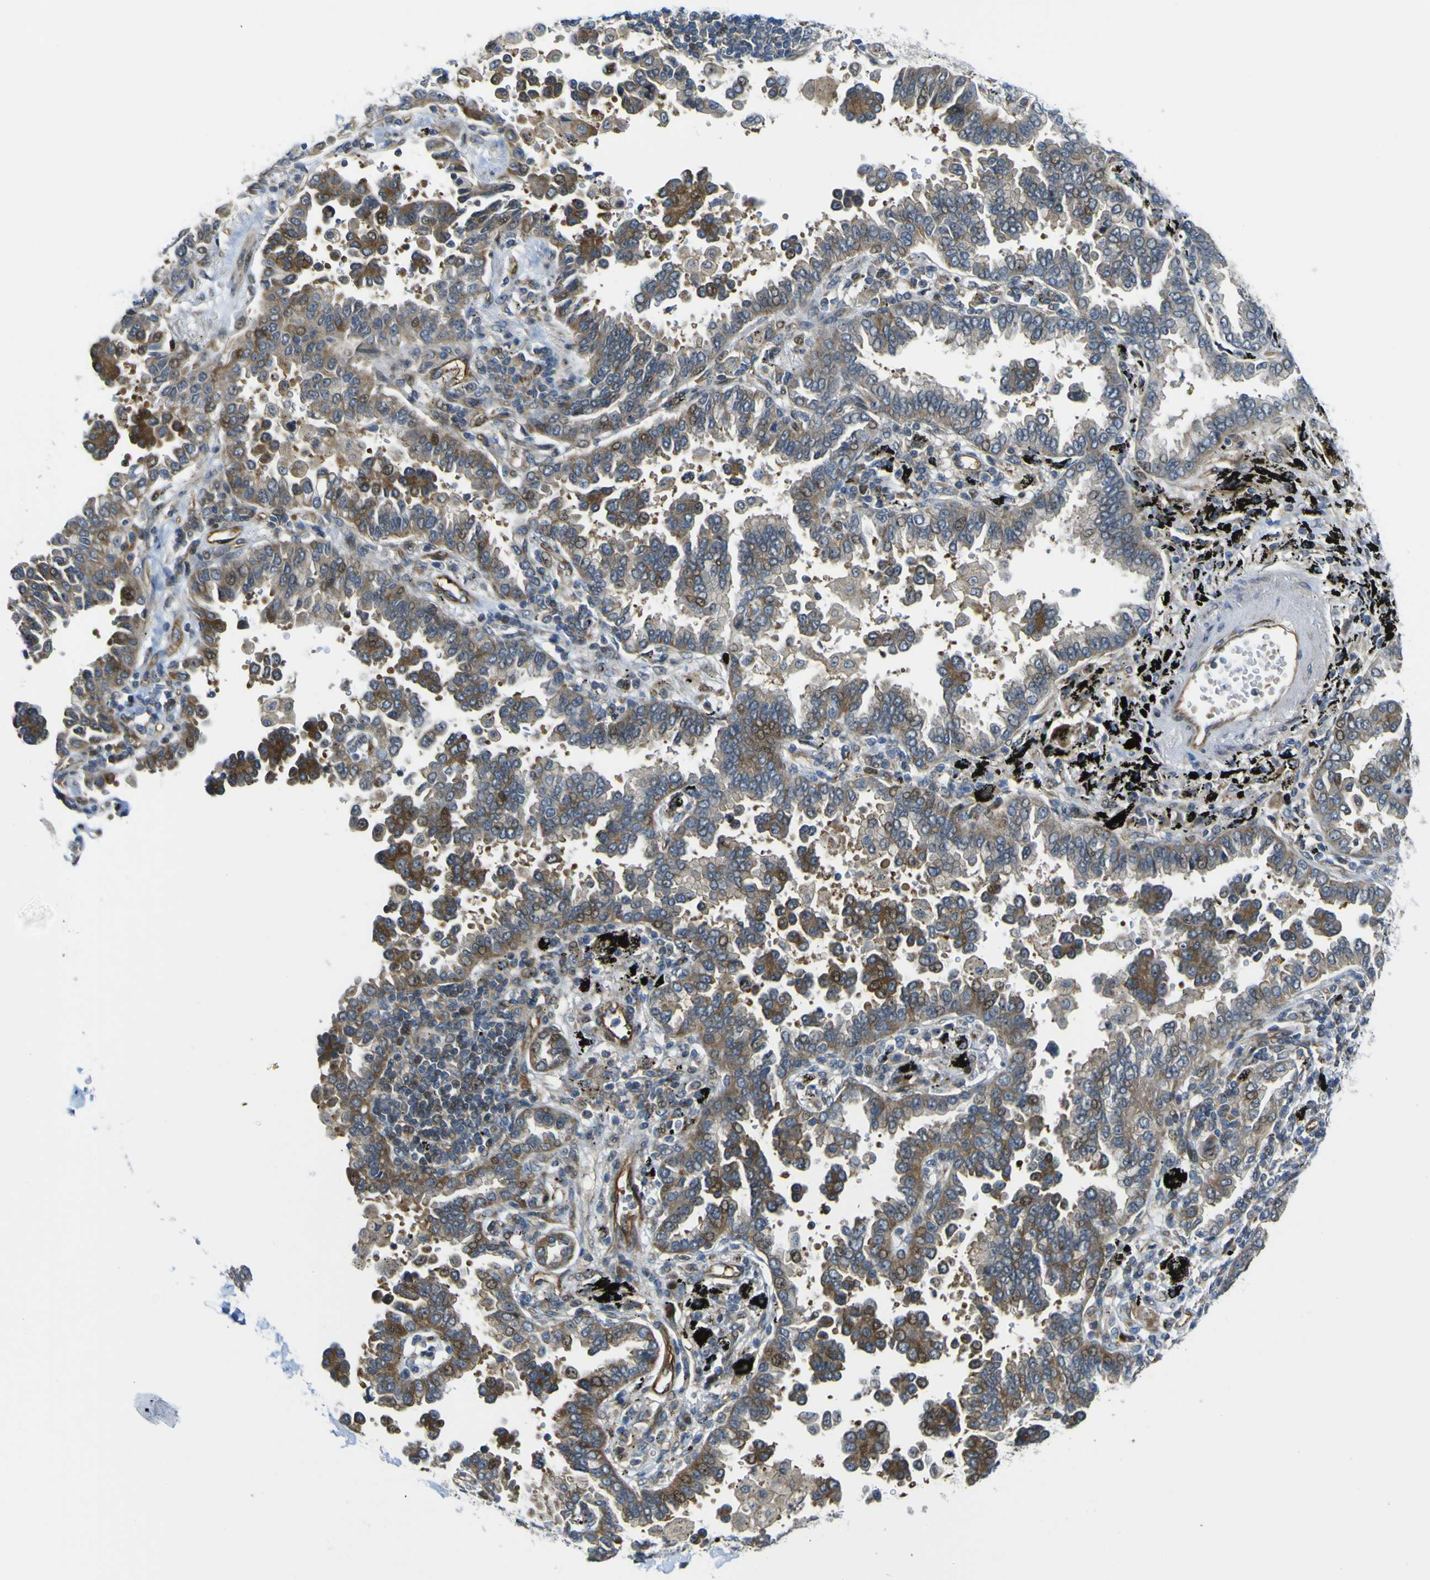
{"staining": {"intensity": "strong", "quantity": "25%-75%", "location": "cytoplasmic/membranous"}, "tissue": "lung cancer", "cell_type": "Tumor cells", "image_type": "cancer", "snomed": [{"axis": "morphology", "description": "Normal tissue, NOS"}, {"axis": "morphology", "description": "Adenocarcinoma, NOS"}, {"axis": "topography", "description": "Lung"}], "caption": "Adenocarcinoma (lung) was stained to show a protein in brown. There is high levels of strong cytoplasmic/membranous staining in approximately 25%-75% of tumor cells.", "gene": "KDM7A", "patient": {"sex": "male", "age": 59}}